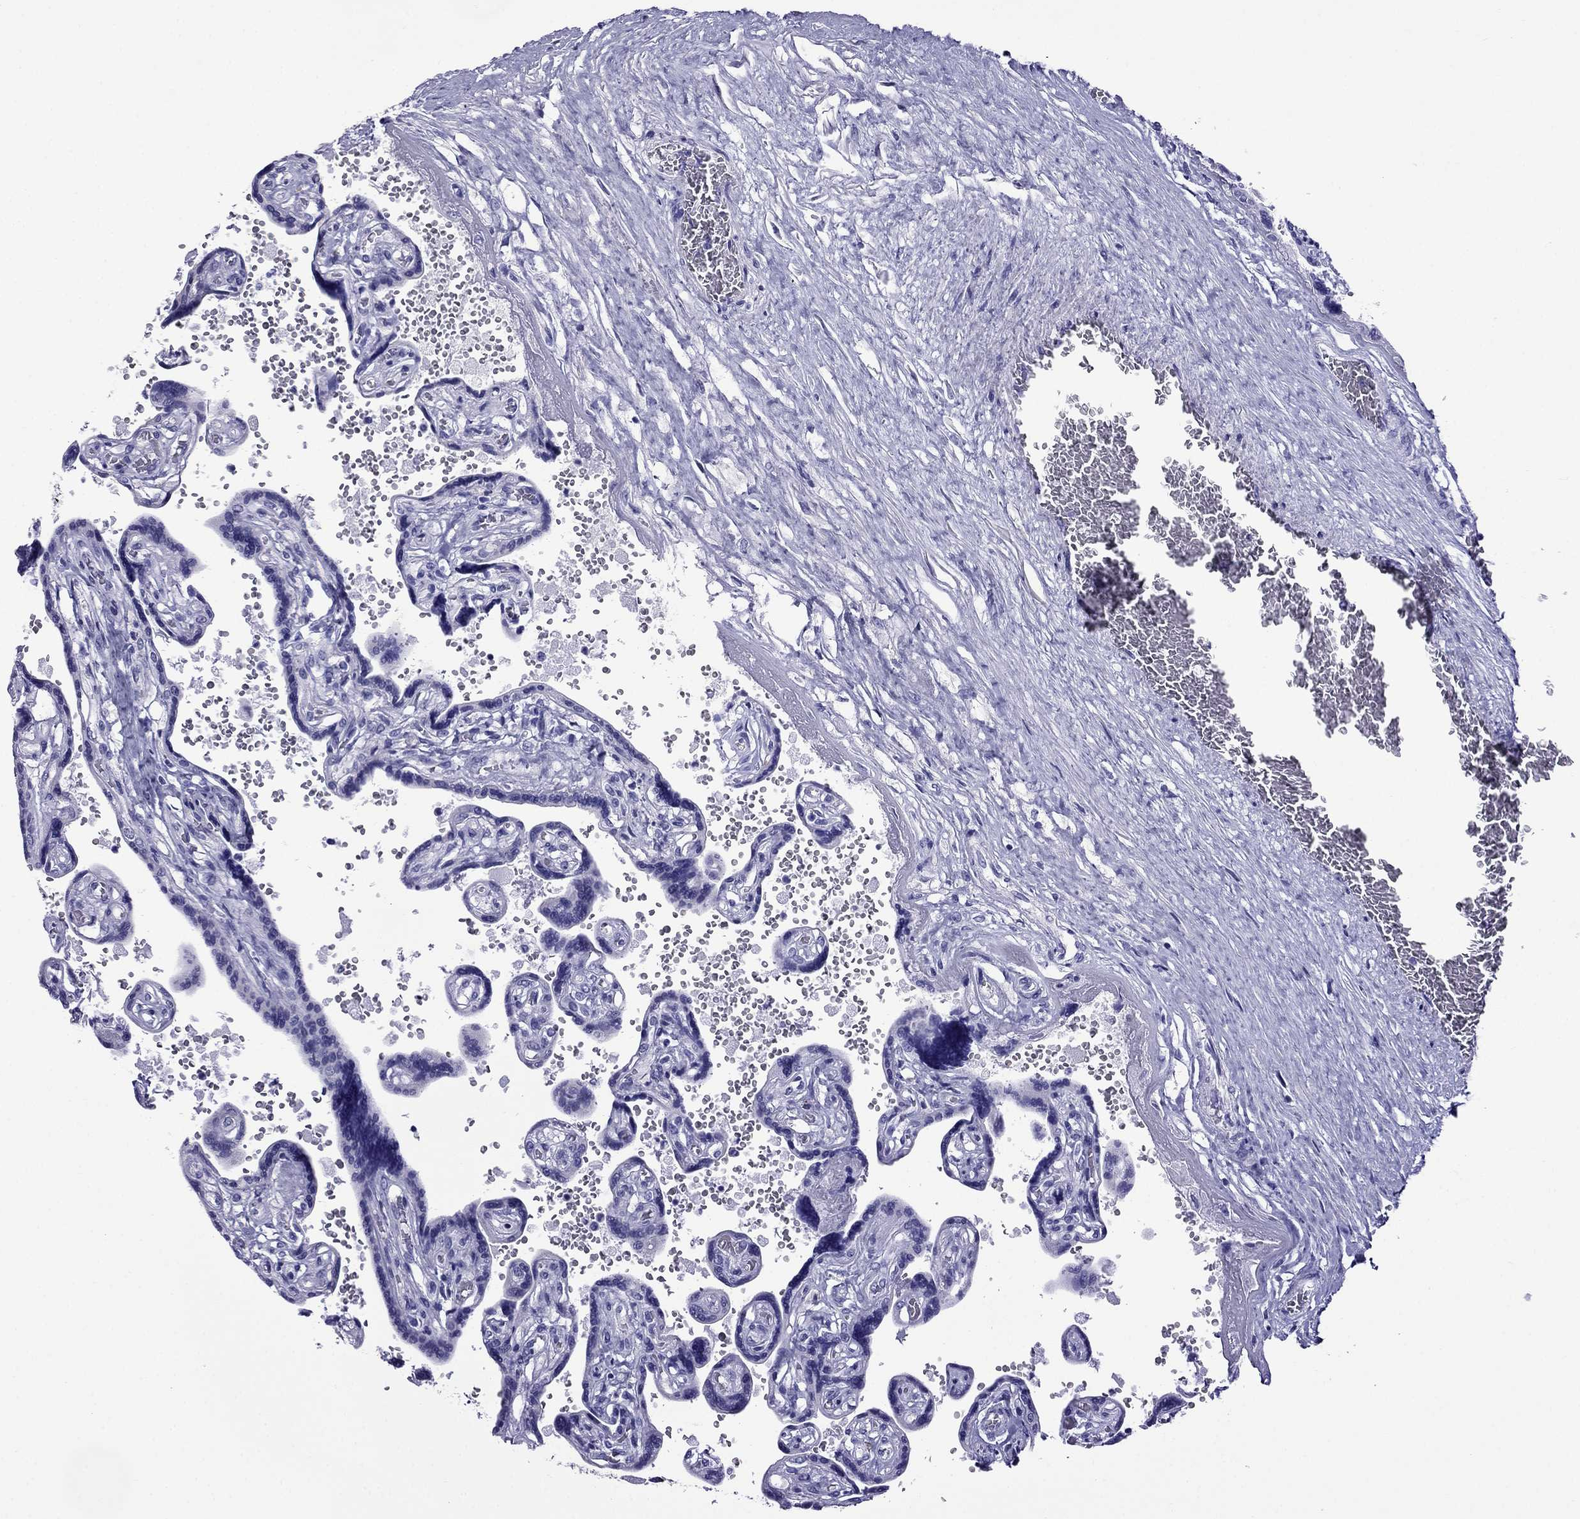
{"staining": {"intensity": "negative", "quantity": "none", "location": "none"}, "tissue": "placenta", "cell_type": "Decidual cells", "image_type": "normal", "snomed": [{"axis": "morphology", "description": "Normal tissue, NOS"}, {"axis": "topography", "description": "Placenta"}], "caption": "A histopathology image of human placenta is negative for staining in decidual cells. (DAB (3,3'-diaminobenzidine) IHC visualized using brightfield microscopy, high magnification).", "gene": "CRYBA1", "patient": {"sex": "female", "age": 32}}